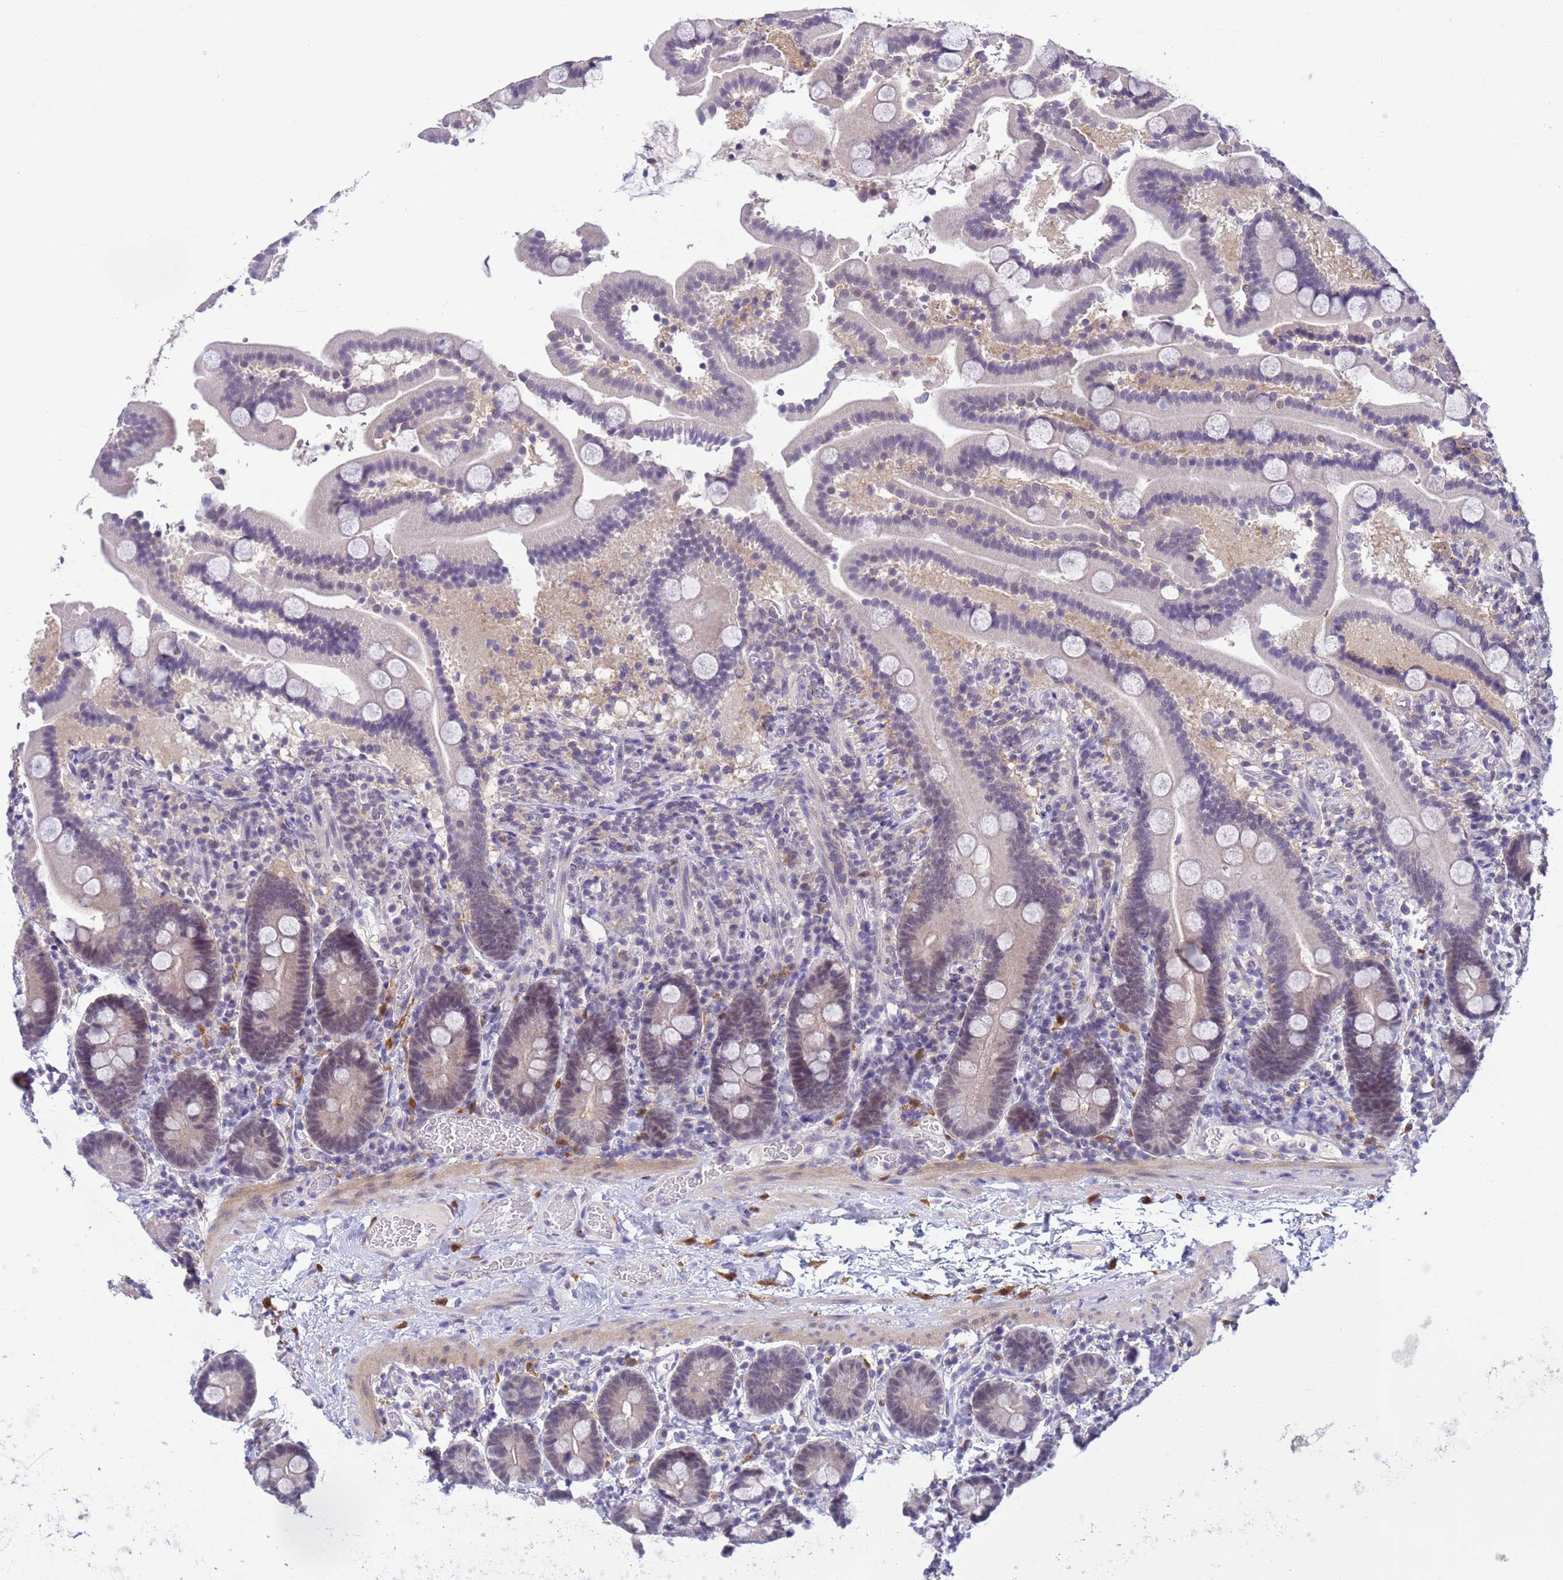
{"staining": {"intensity": "negative", "quantity": "none", "location": "none"}, "tissue": "duodenum", "cell_type": "Glandular cells", "image_type": "normal", "snomed": [{"axis": "morphology", "description": "Normal tissue, NOS"}, {"axis": "topography", "description": "Duodenum"}], "caption": "Benign duodenum was stained to show a protein in brown. There is no significant positivity in glandular cells. Brightfield microscopy of immunohistochemistry stained with DAB (3,3'-diaminobenzidine) (brown) and hematoxylin (blue), captured at high magnification.", "gene": "NPEPPS", "patient": {"sex": "male", "age": 55}}